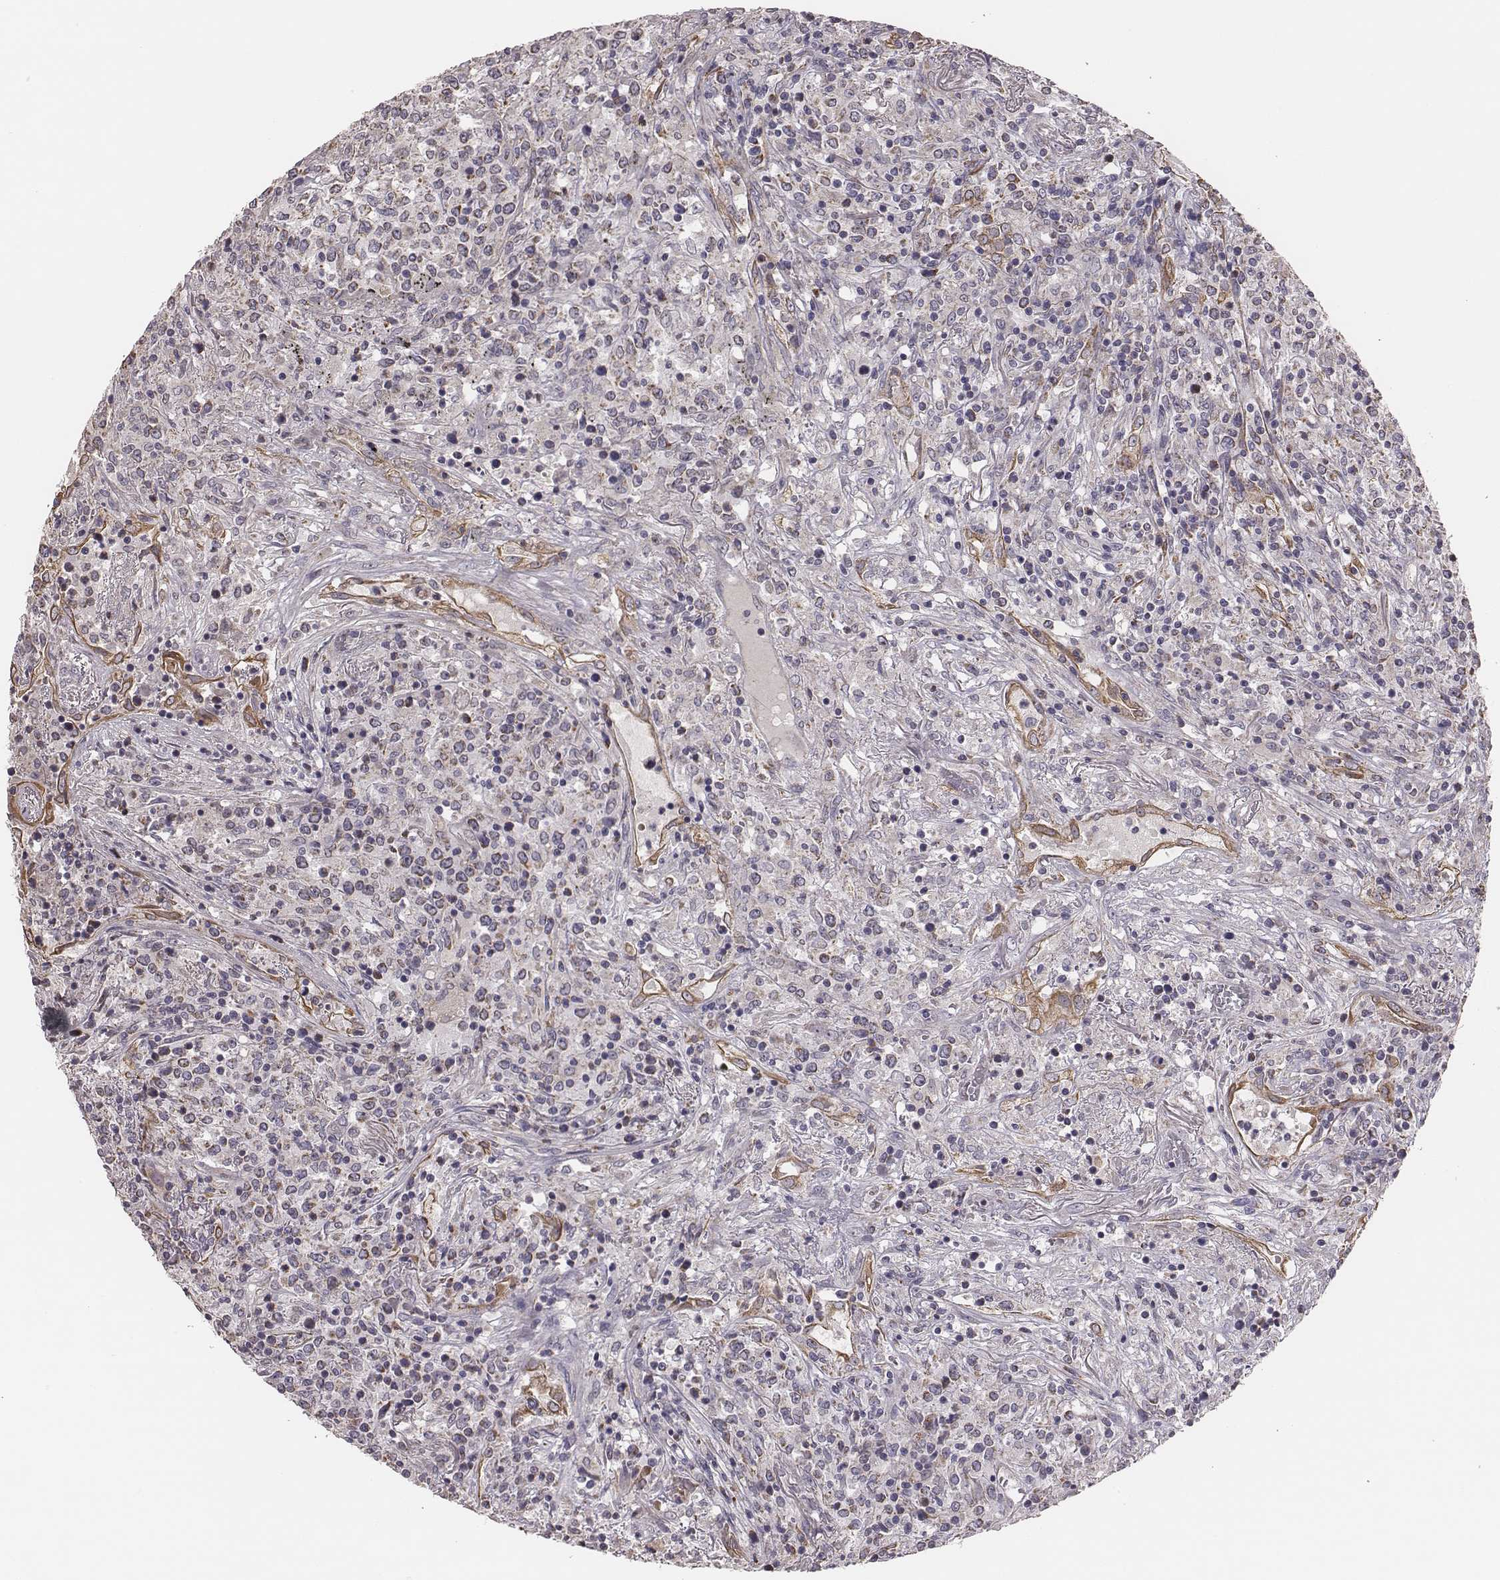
{"staining": {"intensity": "negative", "quantity": "none", "location": "none"}, "tissue": "lymphoma", "cell_type": "Tumor cells", "image_type": "cancer", "snomed": [{"axis": "morphology", "description": "Malignant lymphoma, non-Hodgkin's type, High grade"}, {"axis": "topography", "description": "Lung"}], "caption": "Tumor cells are negative for protein expression in human malignant lymphoma, non-Hodgkin's type (high-grade). Nuclei are stained in blue.", "gene": "HAVCR1", "patient": {"sex": "male", "age": 79}}